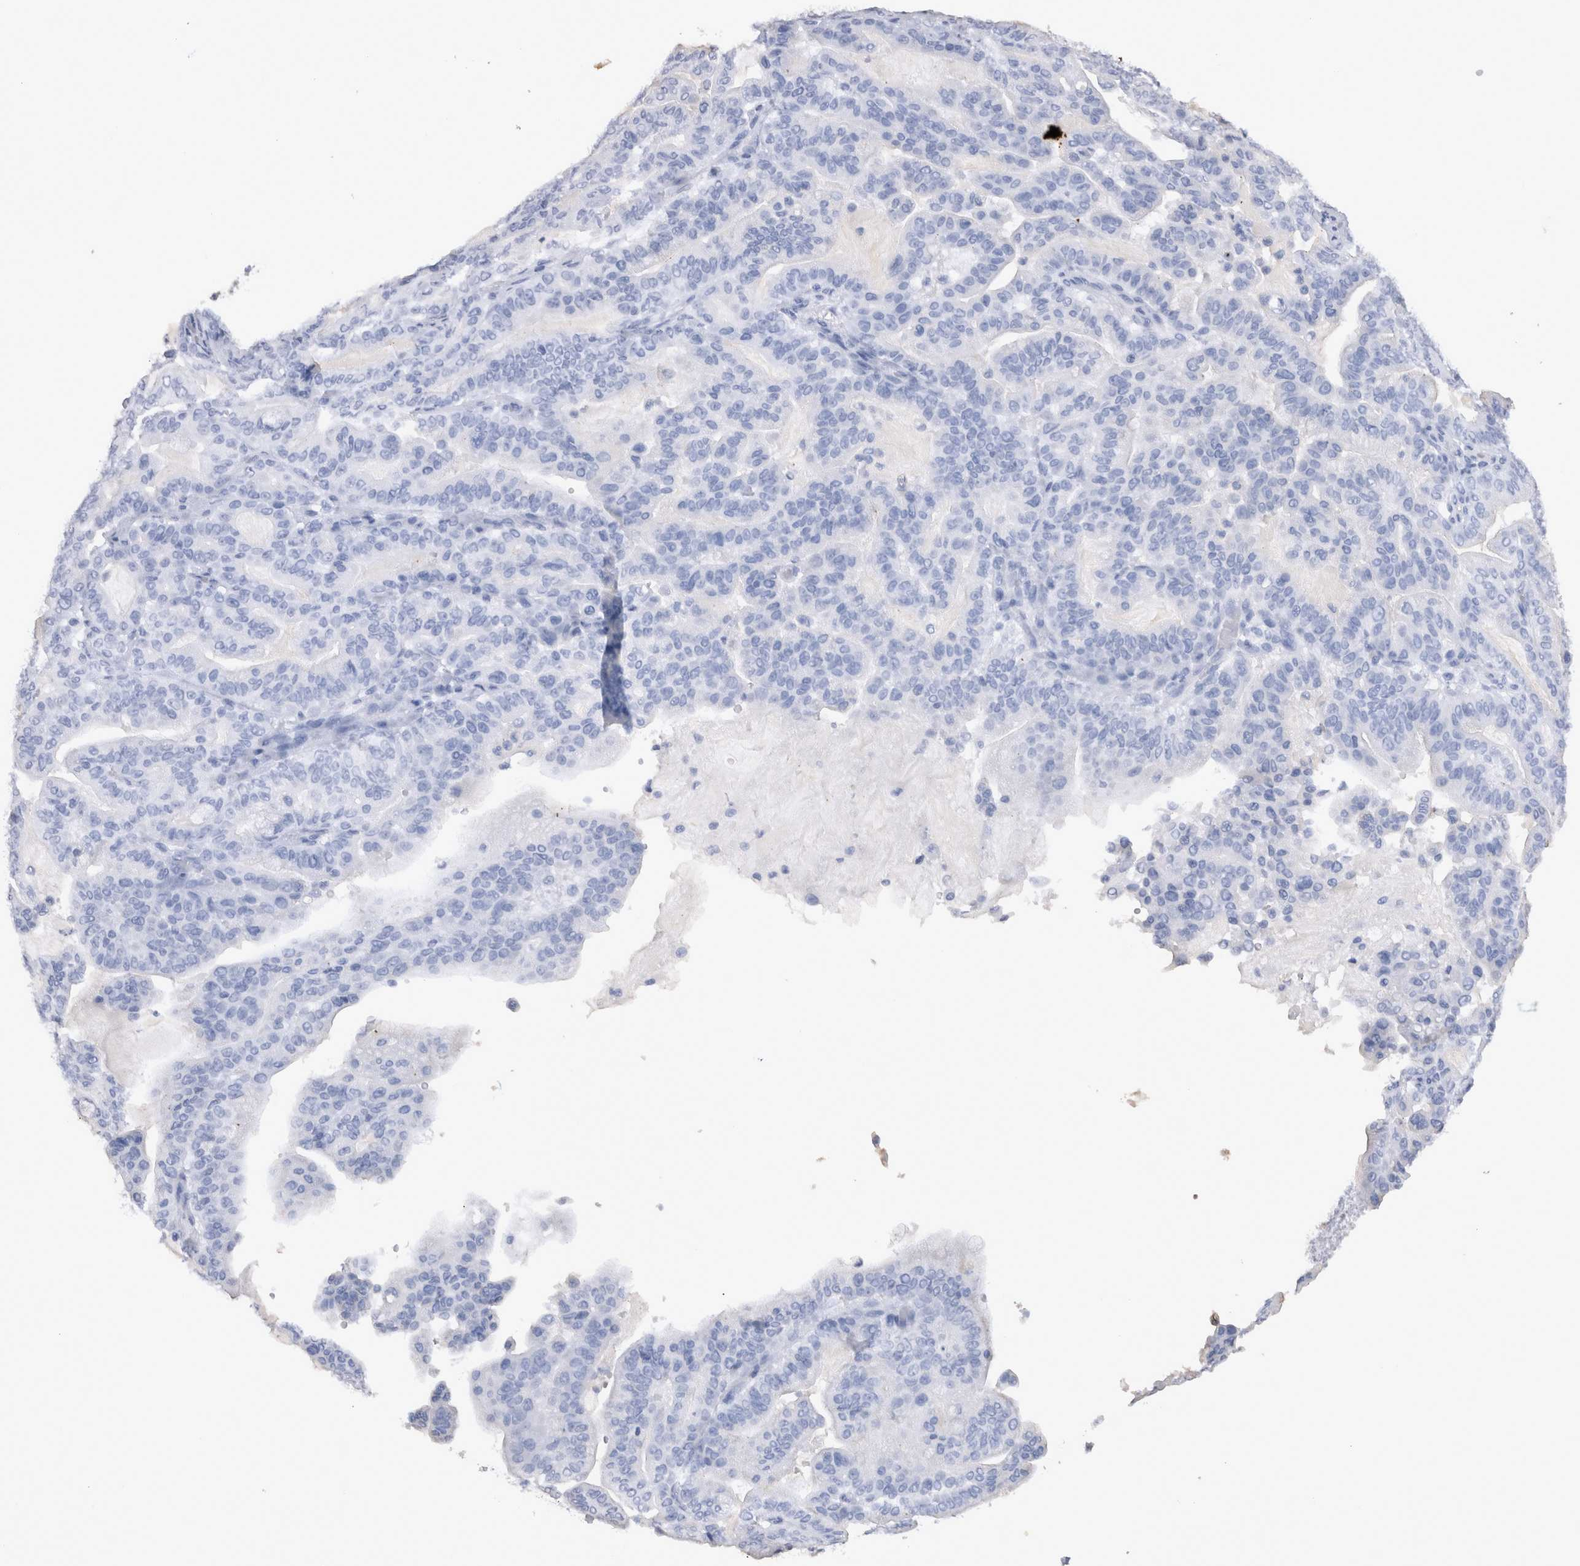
{"staining": {"intensity": "negative", "quantity": "none", "location": "none"}, "tissue": "pancreatic cancer", "cell_type": "Tumor cells", "image_type": "cancer", "snomed": [{"axis": "morphology", "description": "Adenocarcinoma, NOS"}, {"axis": "topography", "description": "Pancreas"}], "caption": "Protein analysis of pancreatic cancer exhibits no significant staining in tumor cells.", "gene": "IL17RC", "patient": {"sex": "male", "age": 63}}